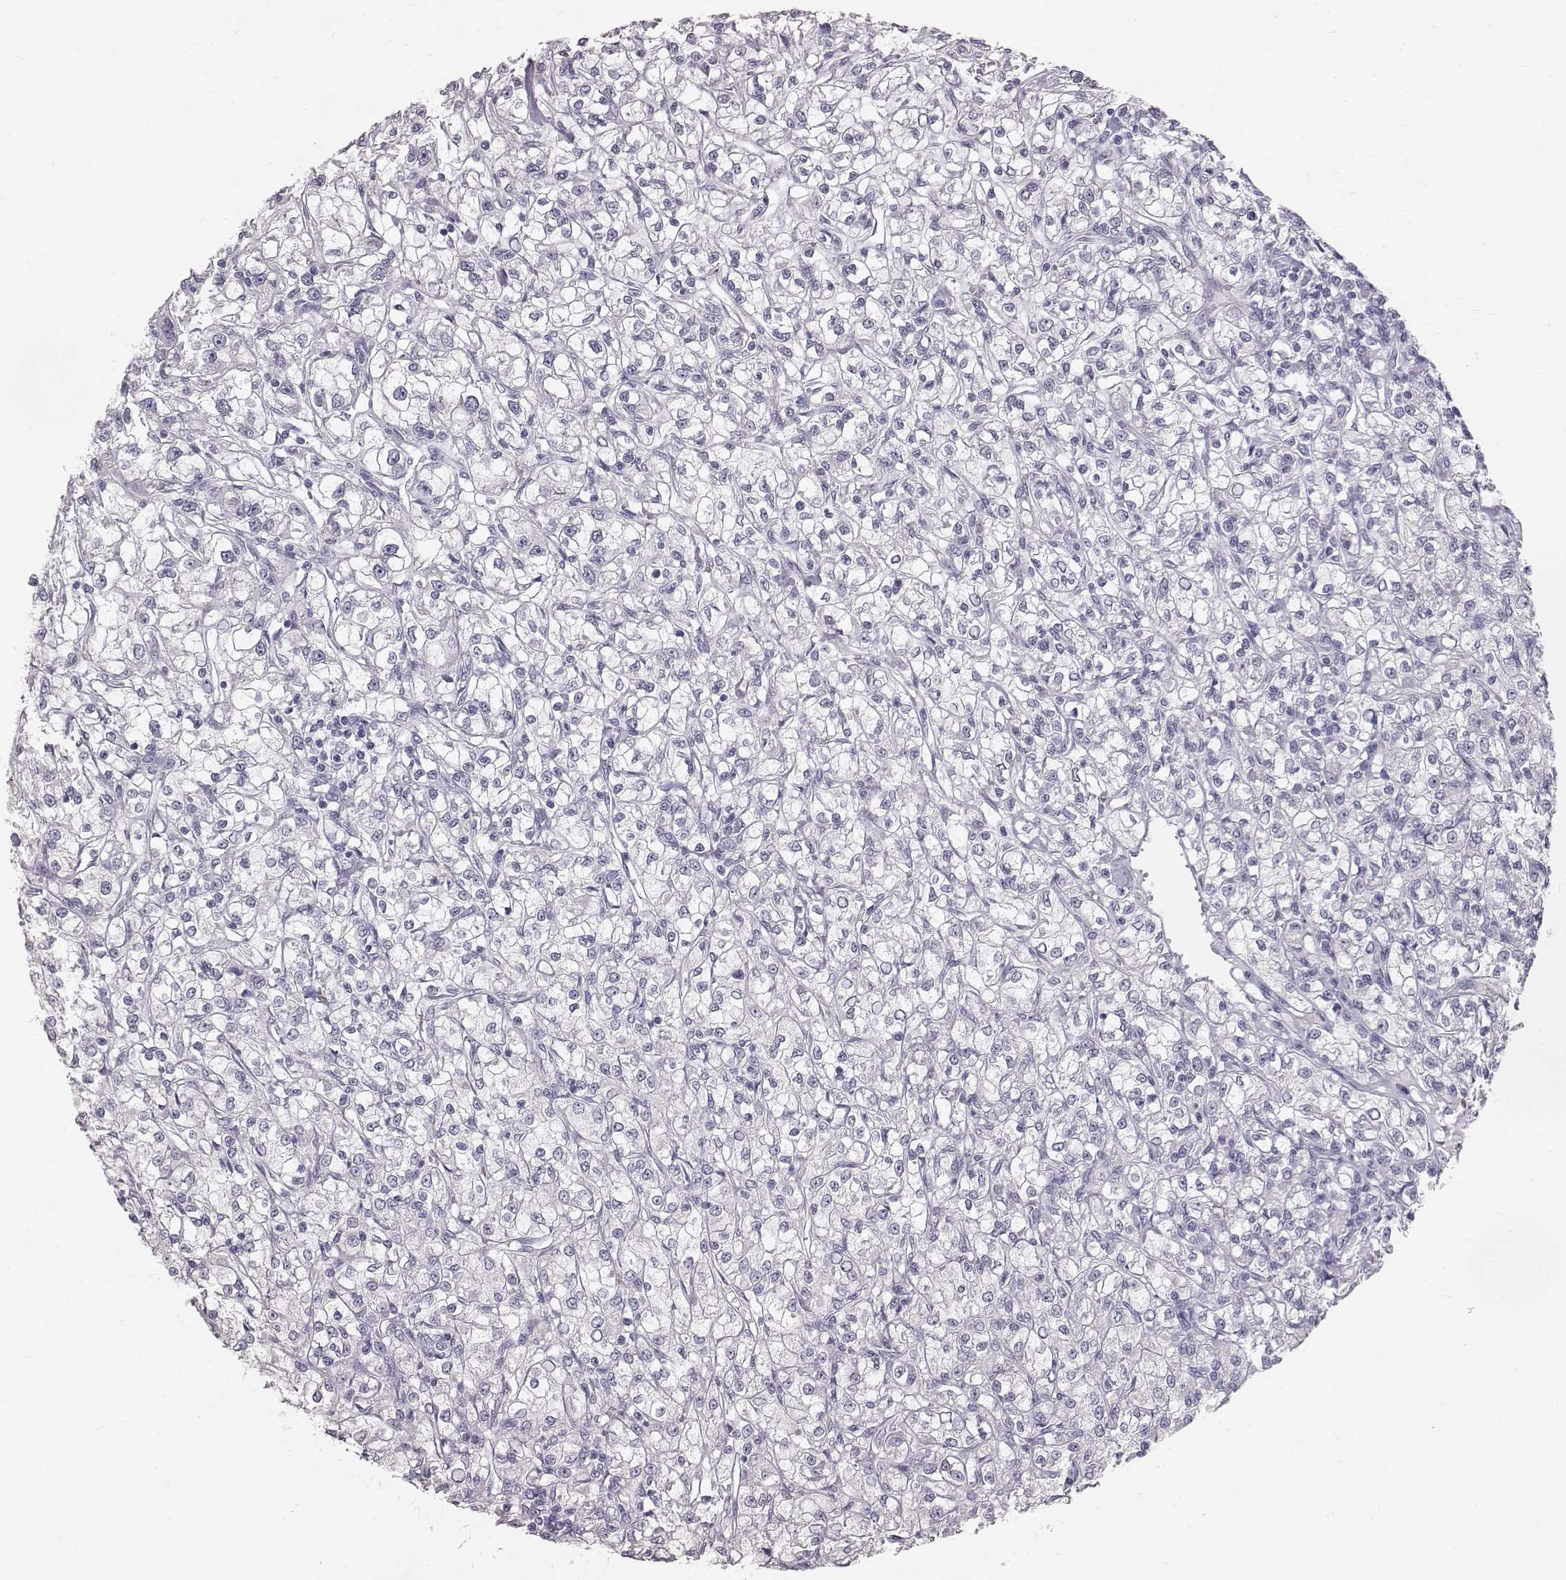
{"staining": {"intensity": "negative", "quantity": "none", "location": "none"}, "tissue": "renal cancer", "cell_type": "Tumor cells", "image_type": "cancer", "snomed": [{"axis": "morphology", "description": "Adenocarcinoma, NOS"}, {"axis": "topography", "description": "Kidney"}], "caption": "Immunohistochemical staining of adenocarcinoma (renal) reveals no significant expression in tumor cells. The staining is performed using DAB (3,3'-diaminobenzidine) brown chromogen with nuclei counter-stained in using hematoxylin.", "gene": "KRT33A", "patient": {"sex": "female", "age": 59}}